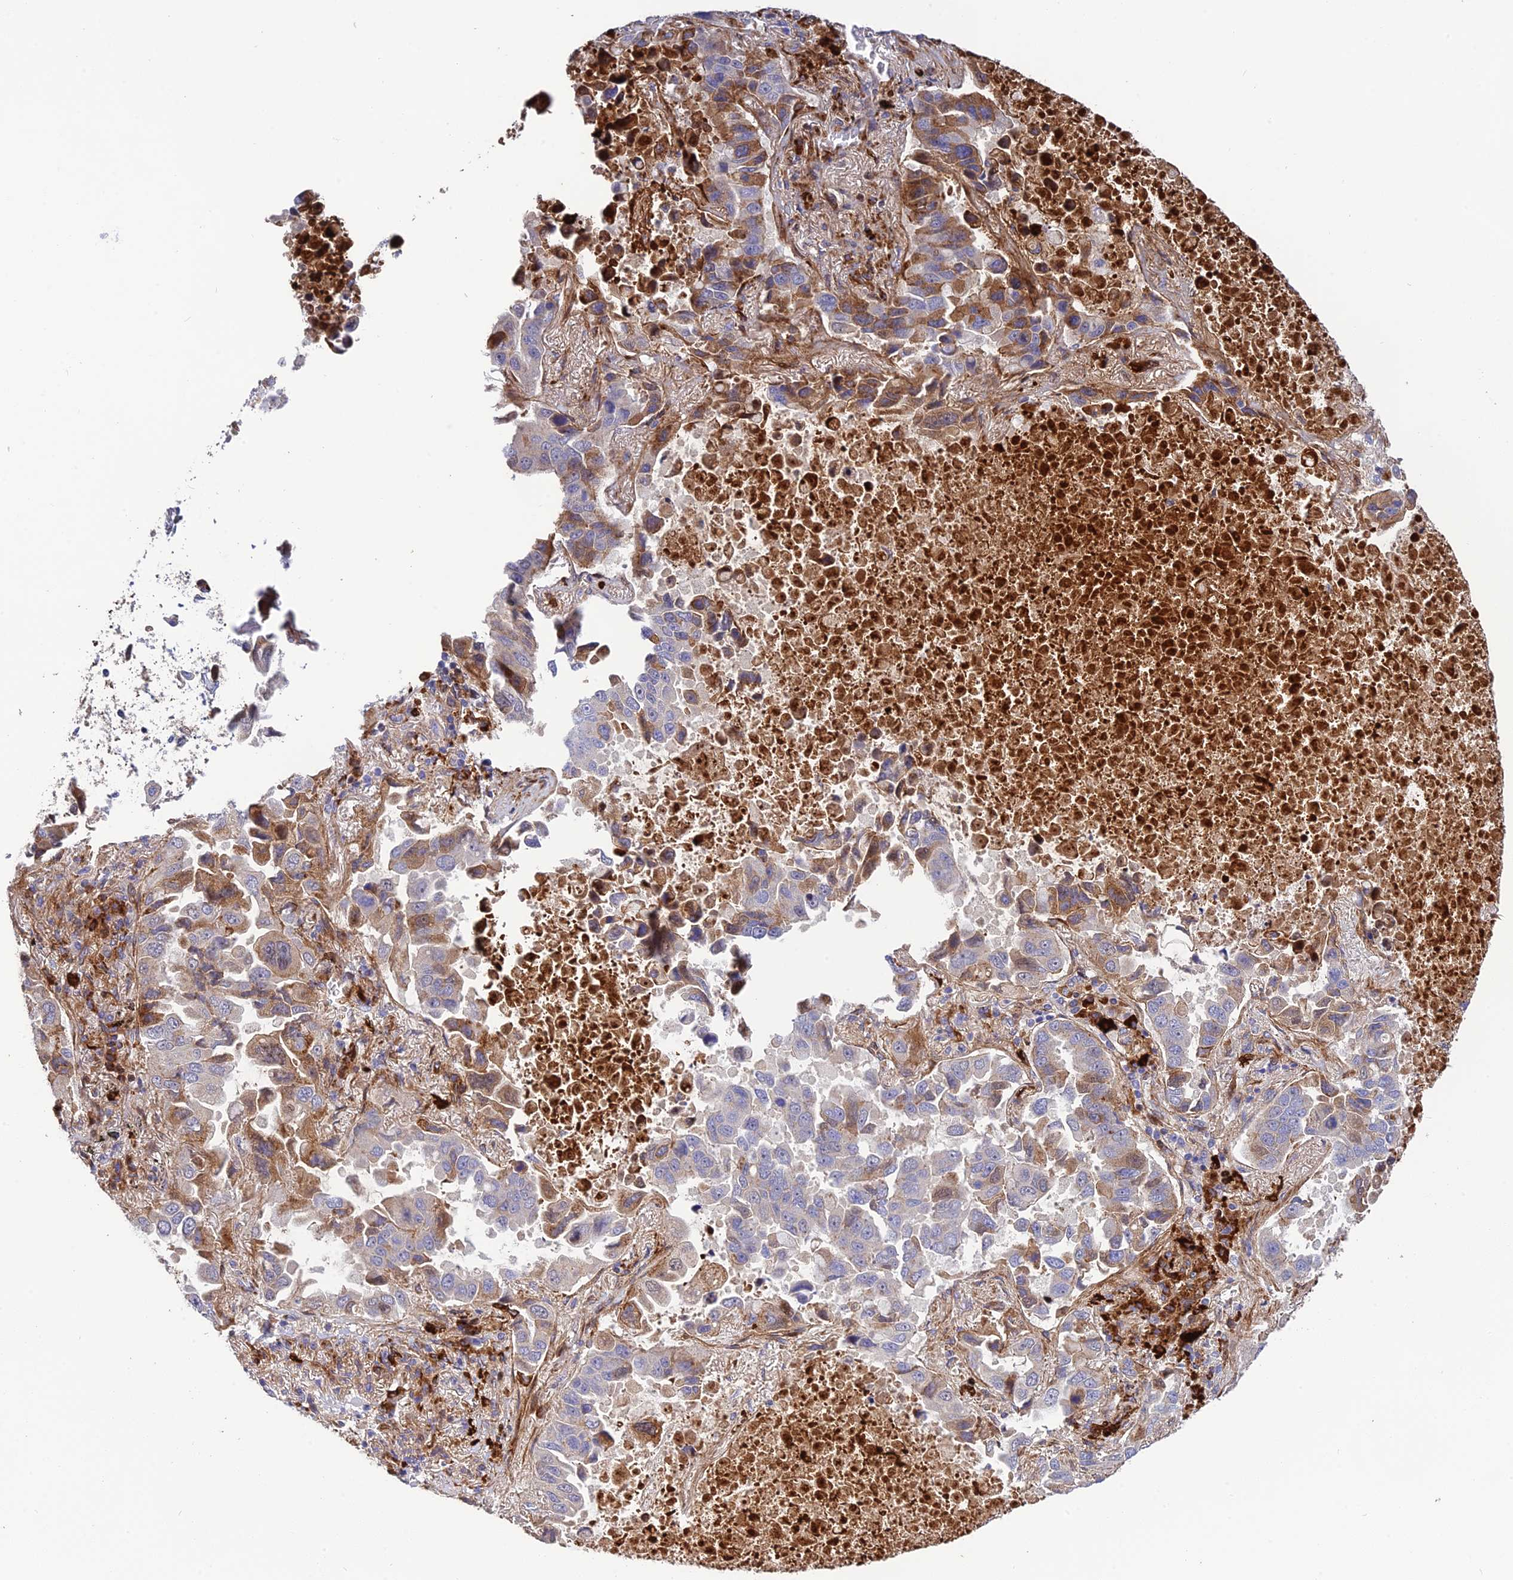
{"staining": {"intensity": "moderate", "quantity": "25%-75%", "location": "cytoplasmic/membranous"}, "tissue": "lung cancer", "cell_type": "Tumor cells", "image_type": "cancer", "snomed": [{"axis": "morphology", "description": "Adenocarcinoma, NOS"}, {"axis": "topography", "description": "Lung"}], "caption": "Immunohistochemistry (IHC) of lung cancer reveals medium levels of moderate cytoplasmic/membranous staining in approximately 25%-75% of tumor cells. (IHC, brightfield microscopy, high magnification).", "gene": "CPSF4L", "patient": {"sex": "male", "age": 64}}